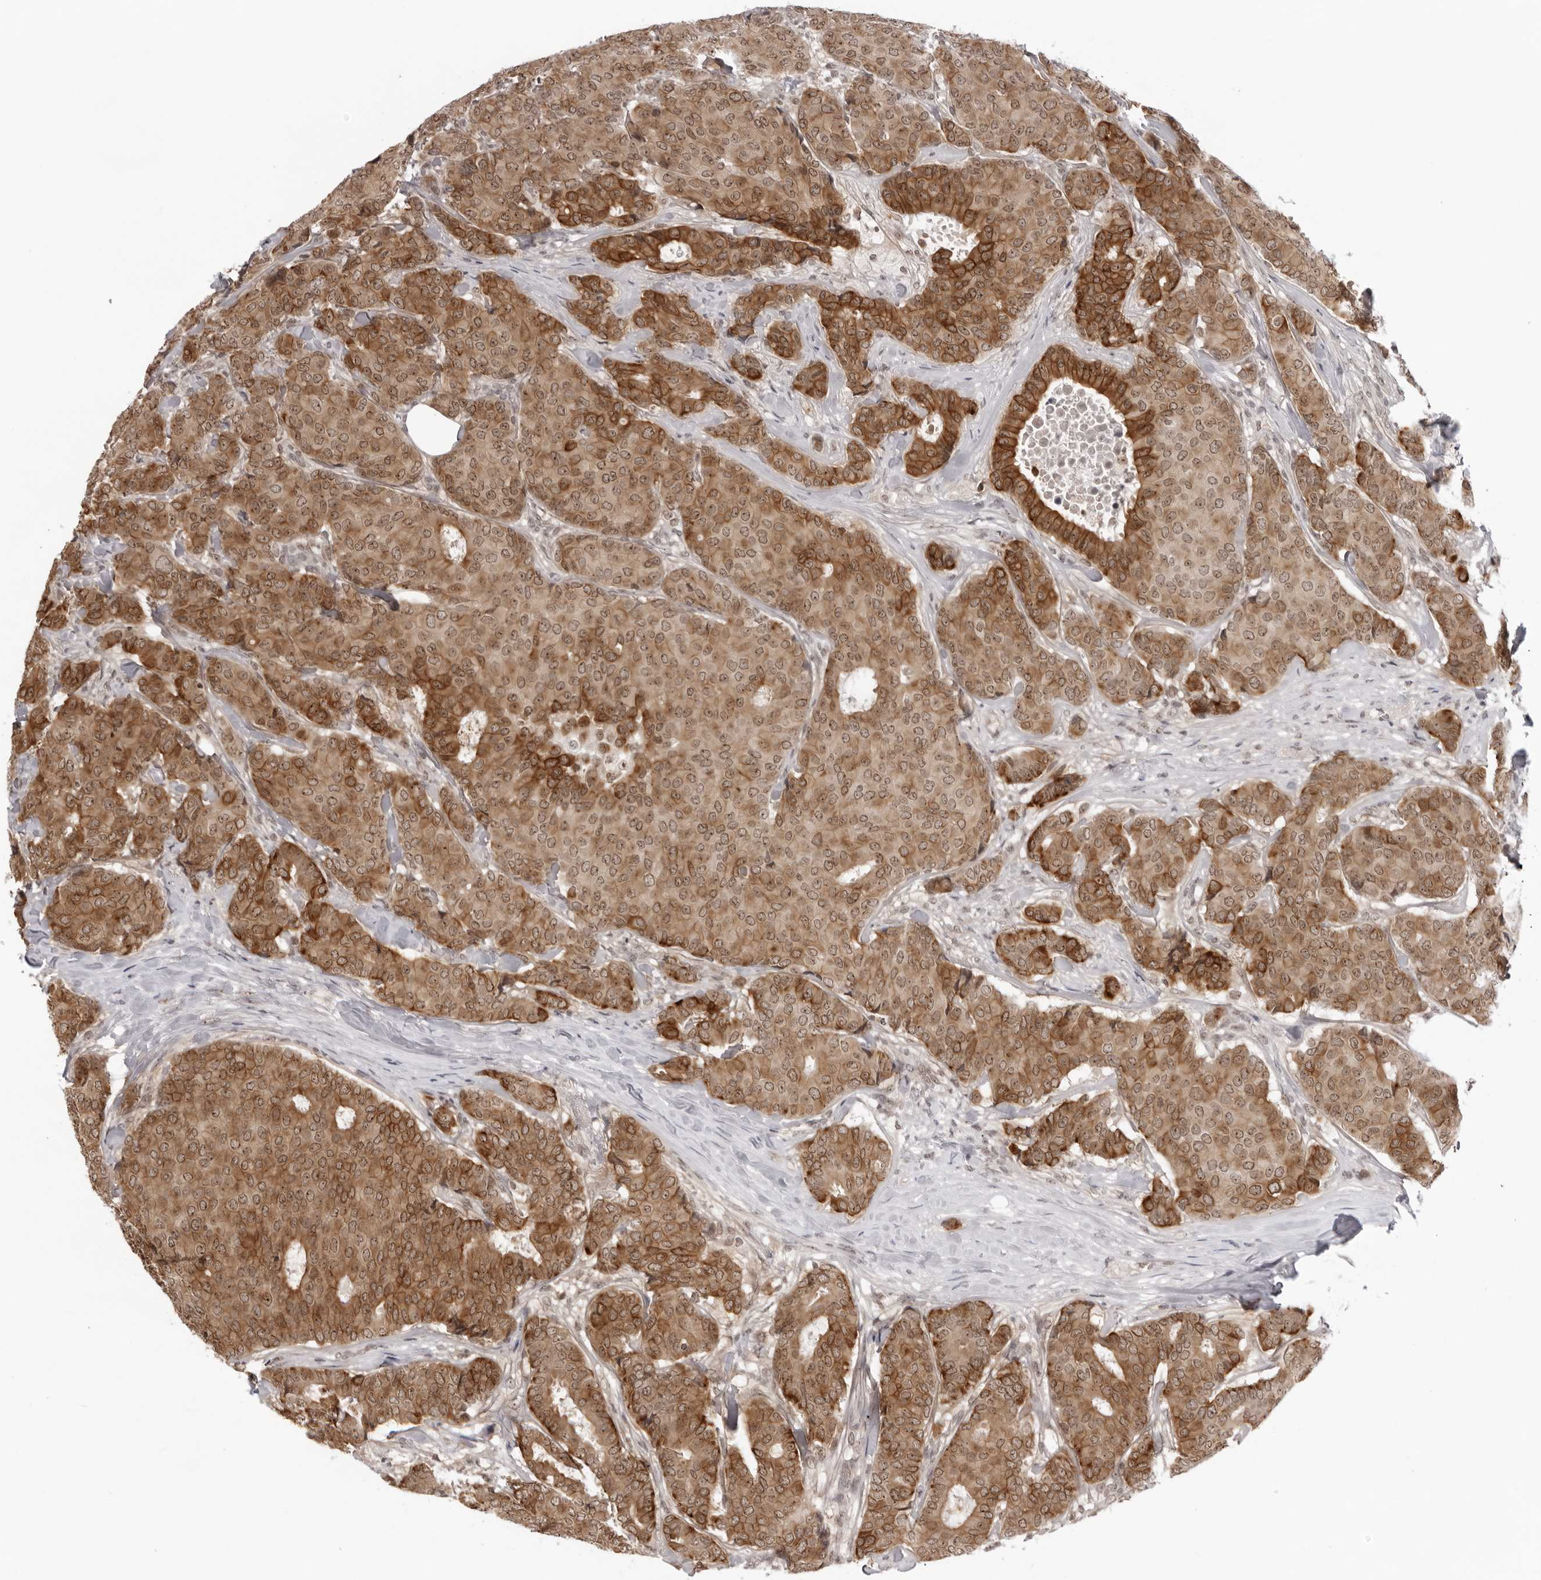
{"staining": {"intensity": "moderate", "quantity": ">75%", "location": "cytoplasmic/membranous,nuclear"}, "tissue": "breast cancer", "cell_type": "Tumor cells", "image_type": "cancer", "snomed": [{"axis": "morphology", "description": "Duct carcinoma"}, {"axis": "topography", "description": "Breast"}], "caption": "Immunohistochemistry (DAB (3,3'-diaminobenzidine)) staining of intraductal carcinoma (breast) displays moderate cytoplasmic/membranous and nuclear protein expression in approximately >75% of tumor cells.", "gene": "EXOSC10", "patient": {"sex": "female", "age": 75}}